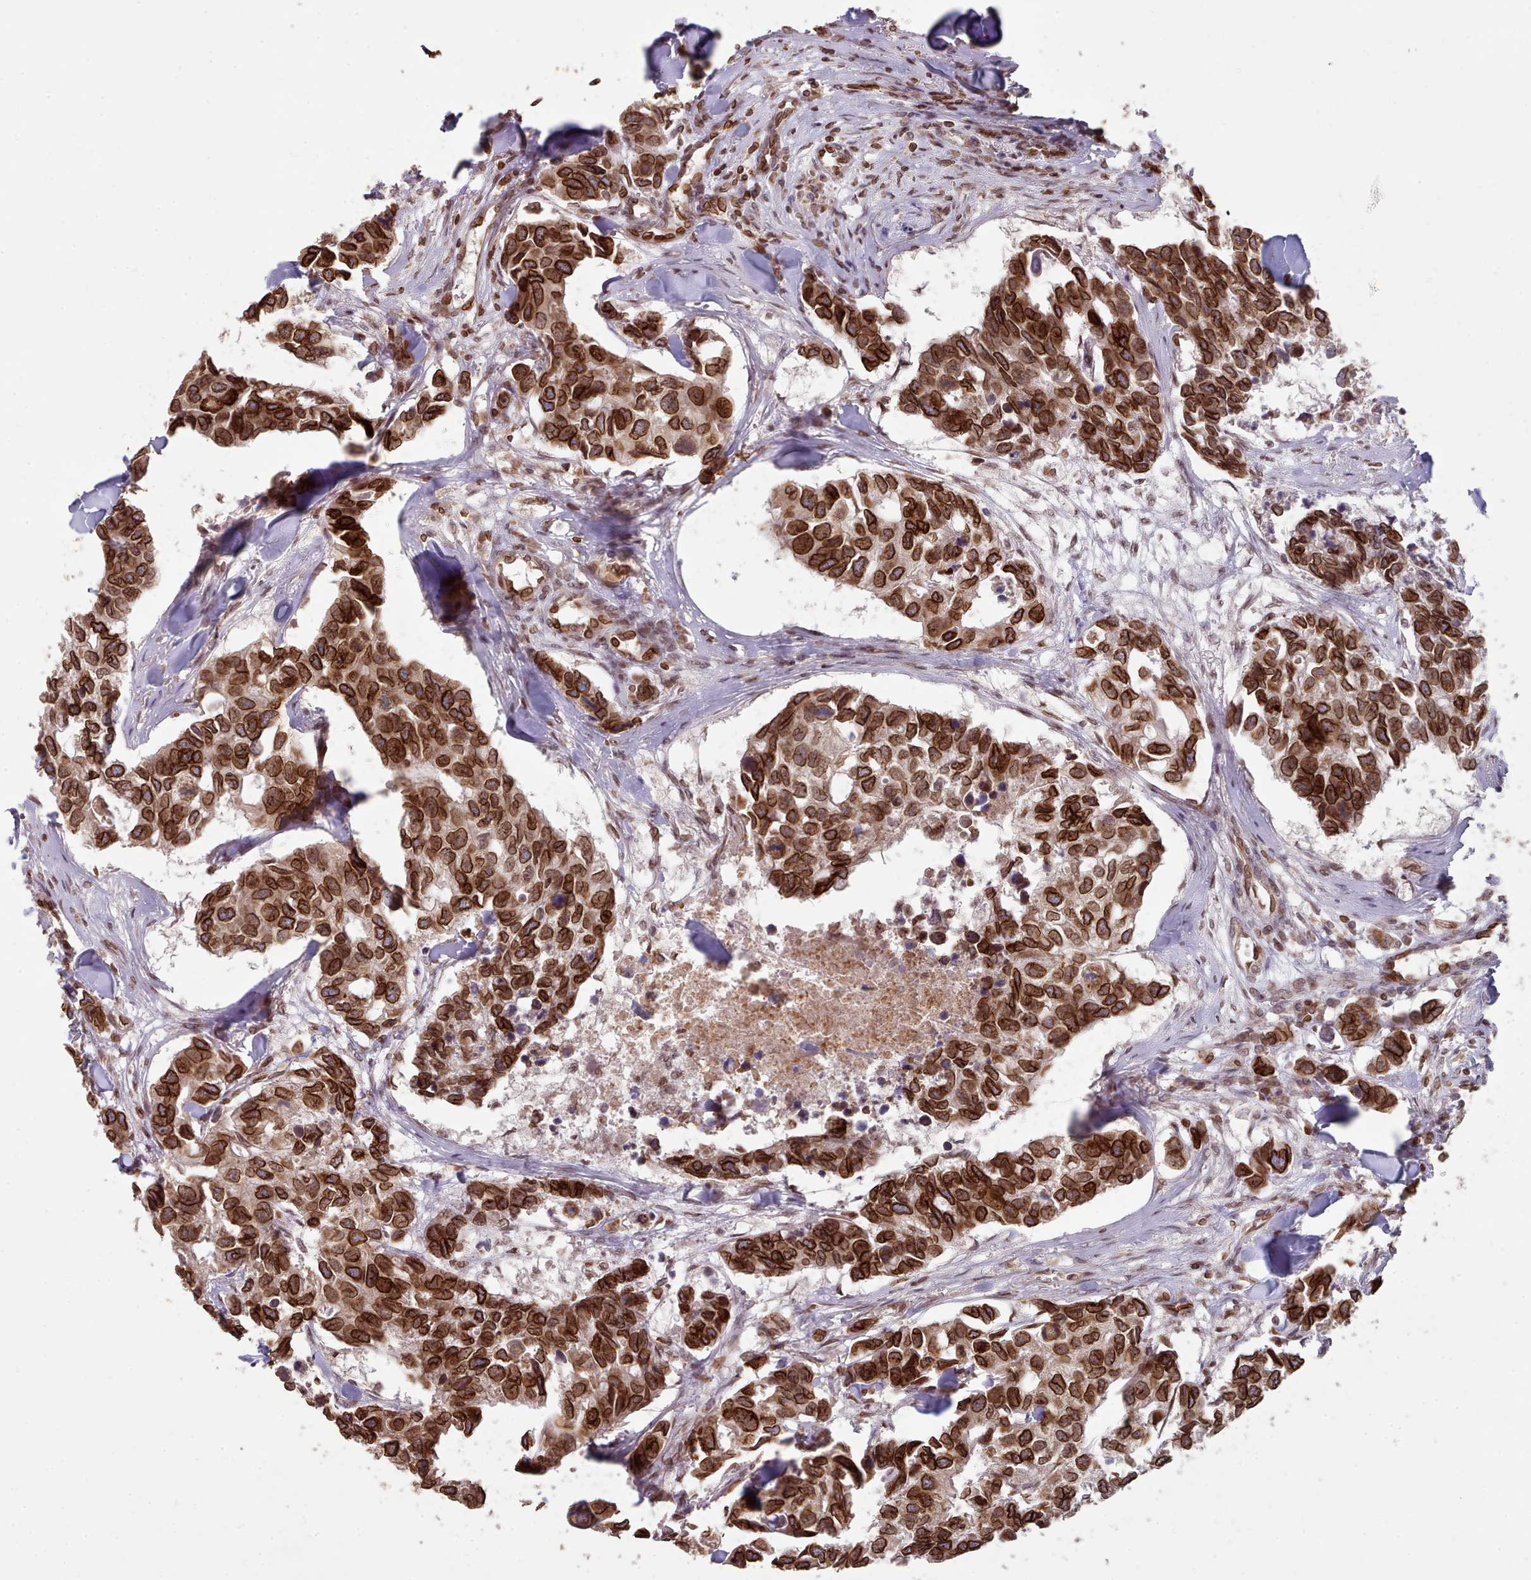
{"staining": {"intensity": "strong", "quantity": ">75%", "location": "cytoplasmic/membranous,nuclear"}, "tissue": "breast cancer", "cell_type": "Tumor cells", "image_type": "cancer", "snomed": [{"axis": "morphology", "description": "Duct carcinoma"}, {"axis": "topography", "description": "Breast"}], "caption": "A brown stain shows strong cytoplasmic/membranous and nuclear expression of a protein in breast intraductal carcinoma tumor cells. Immunohistochemistry stains the protein in brown and the nuclei are stained blue.", "gene": "TOR1AIP1", "patient": {"sex": "female", "age": 83}}